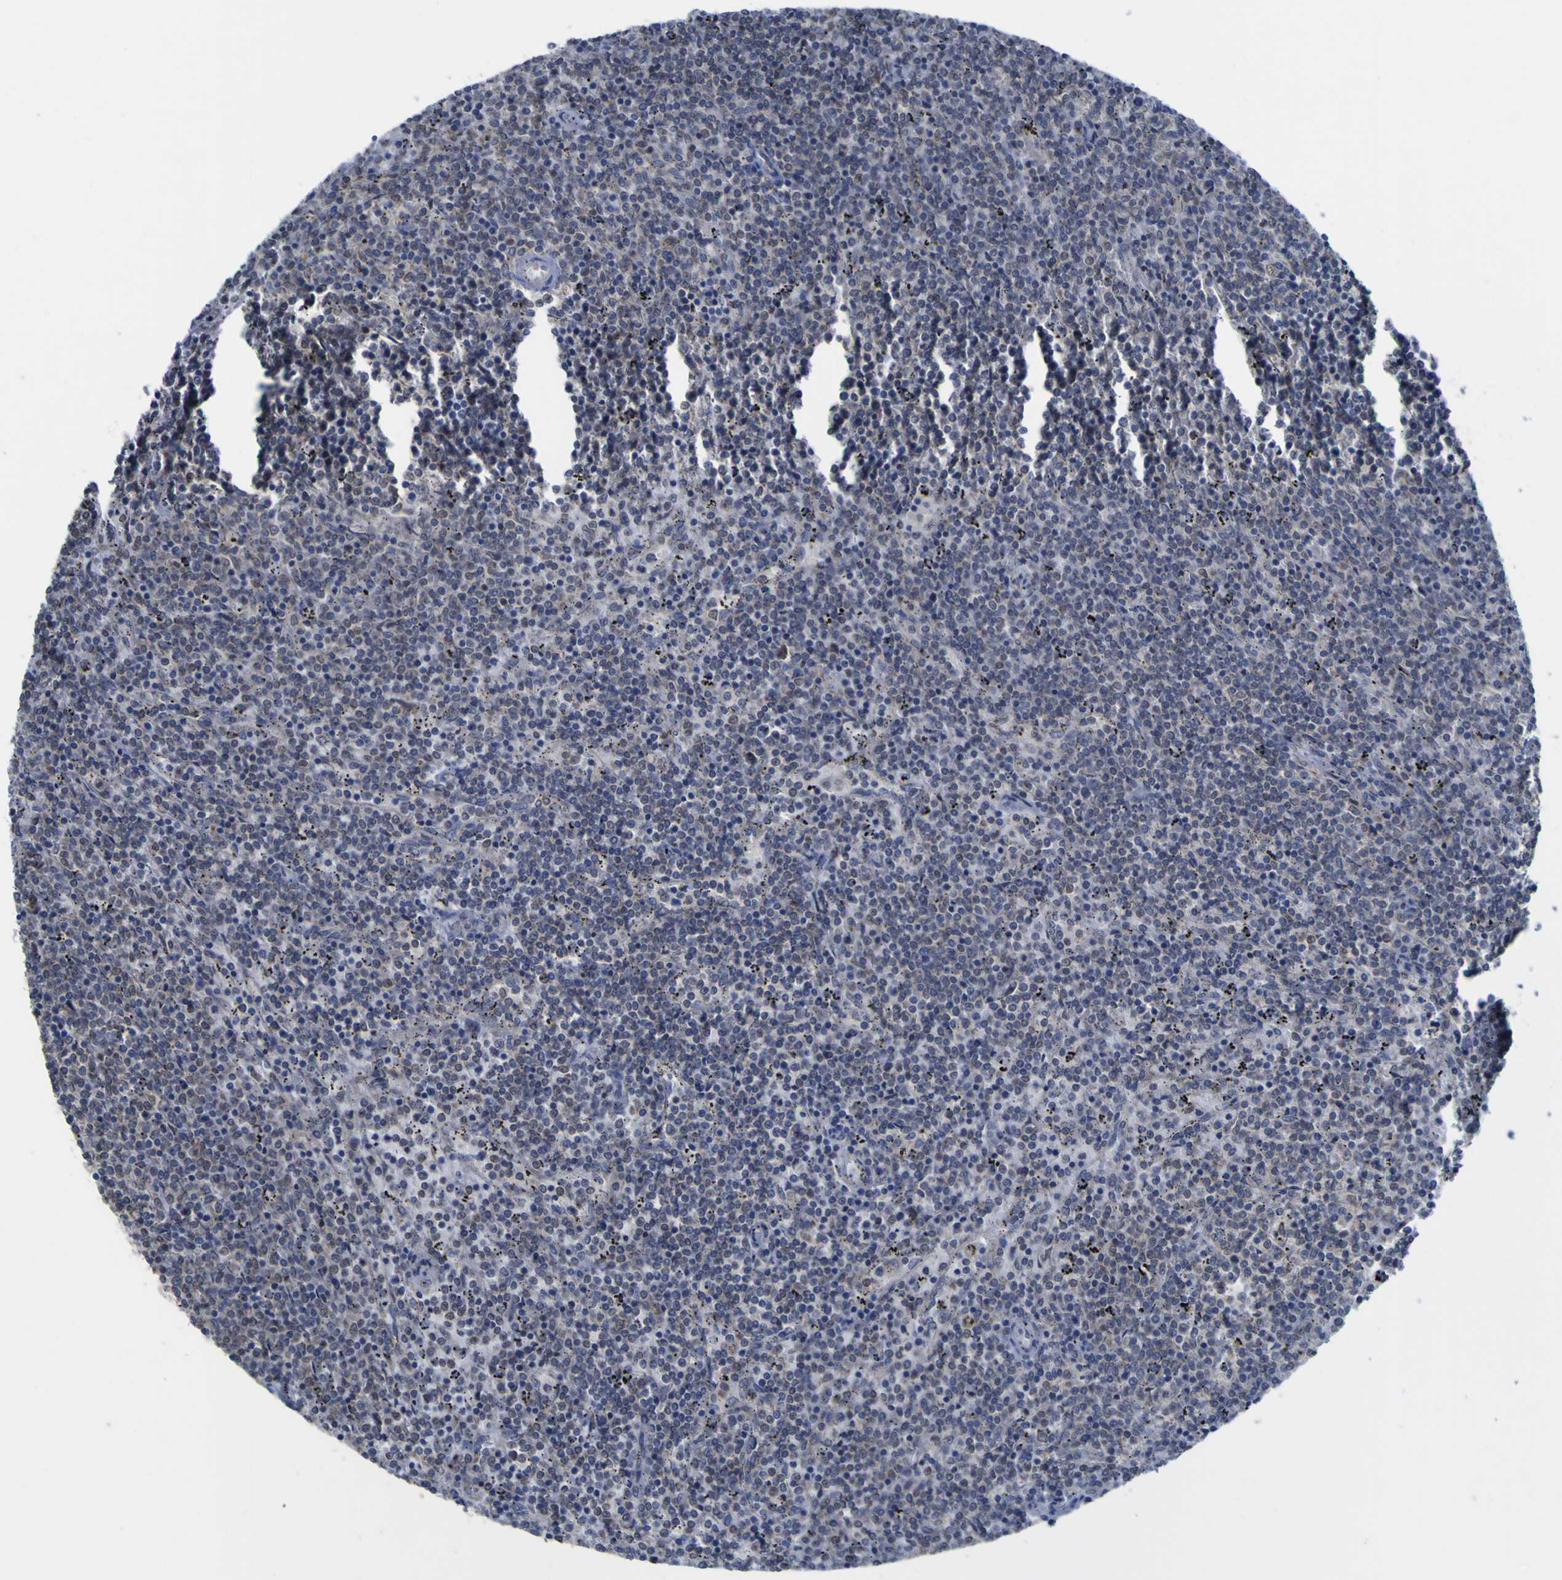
{"staining": {"intensity": "negative", "quantity": "none", "location": "none"}, "tissue": "lymphoma", "cell_type": "Tumor cells", "image_type": "cancer", "snomed": [{"axis": "morphology", "description": "Malignant lymphoma, non-Hodgkin's type, Low grade"}, {"axis": "topography", "description": "Spleen"}], "caption": "Tumor cells are negative for brown protein staining in malignant lymphoma, non-Hodgkin's type (low-grade). (DAB (3,3'-diaminobenzidine) immunohistochemistry, high magnification).", "gene": "TNFRSF11A", "patient": {"sex": "female", "age": 50}}